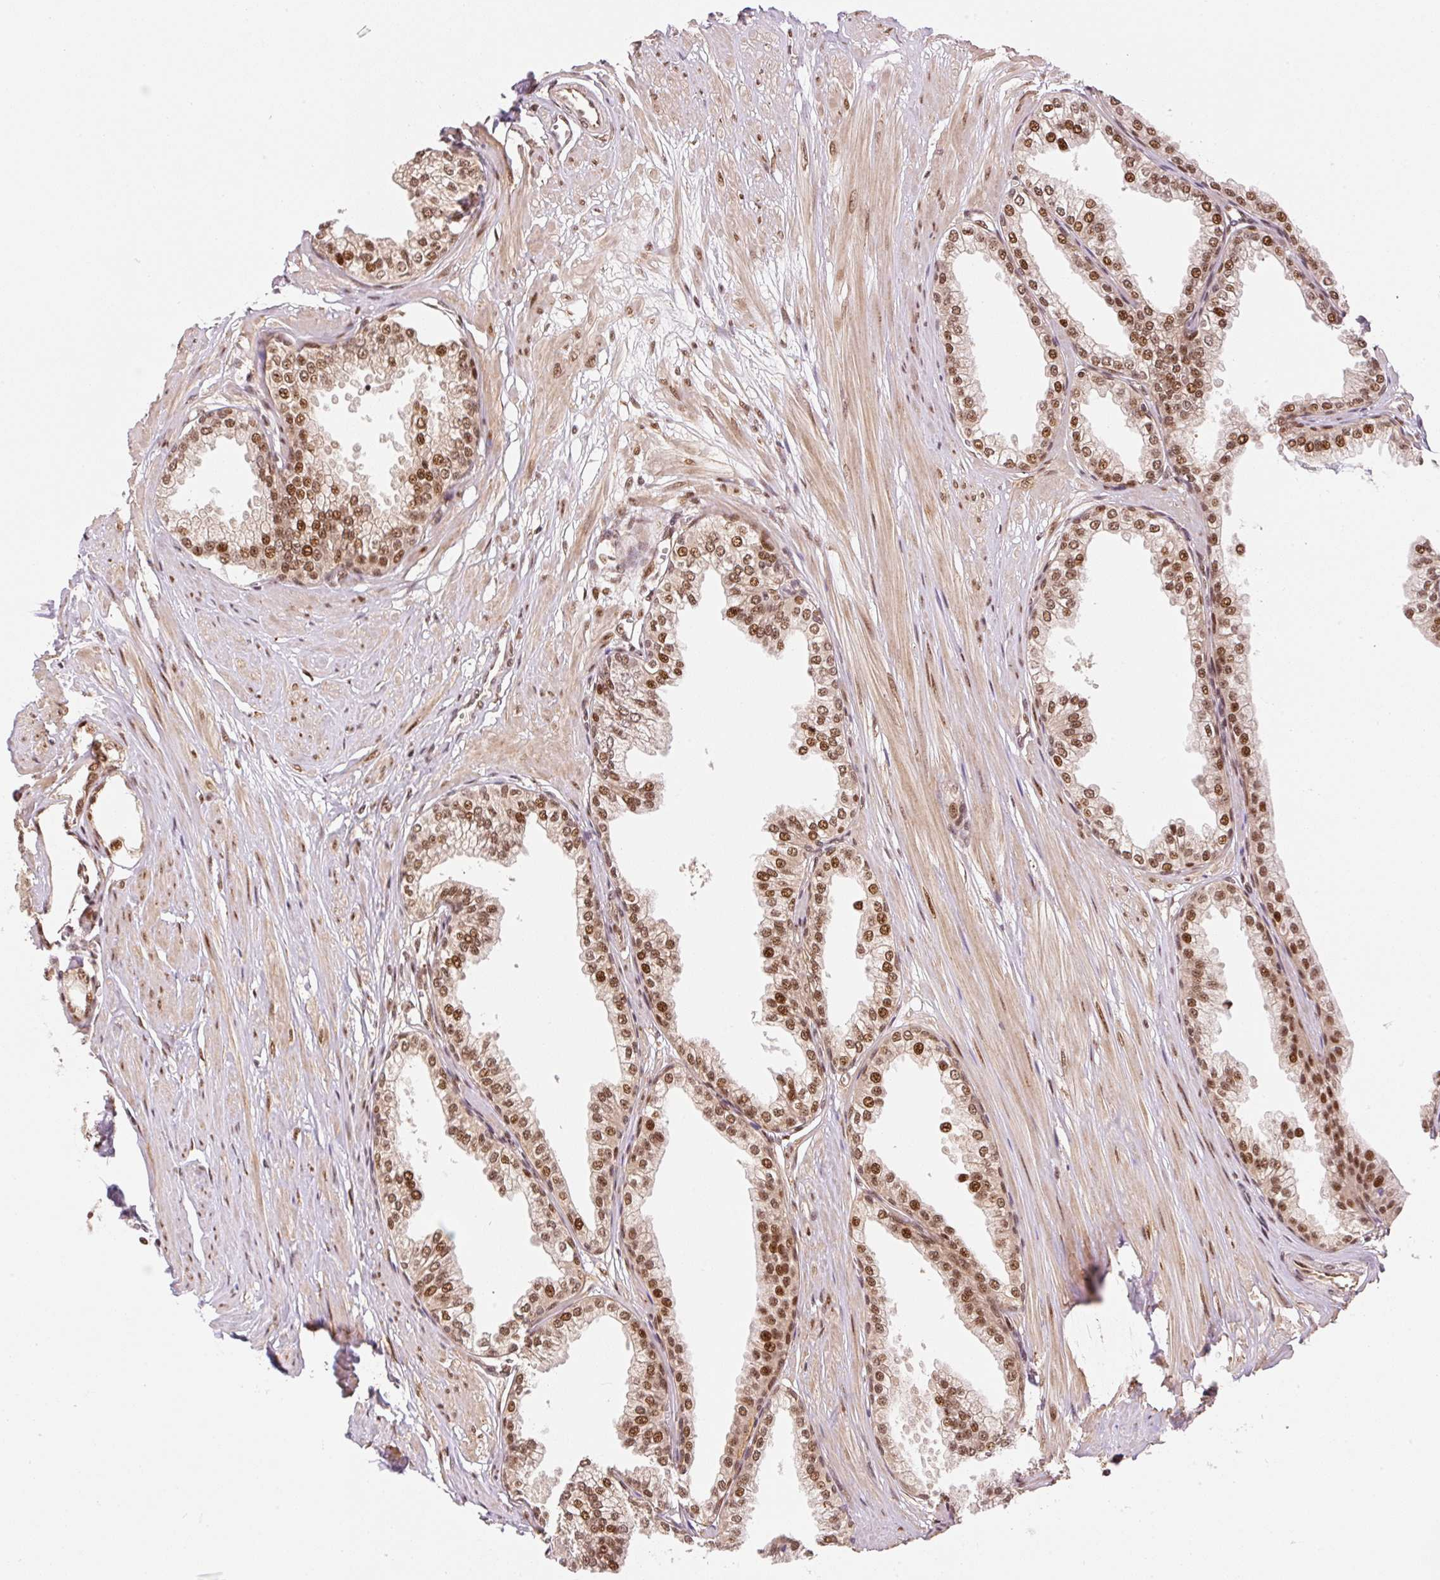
{"staining": {"intensity": "moderate", "quantity": ">75%", "location": "nuclear"}, "tissue": "prostate", "cell_type": "Glandular cells", "image_type": "normal", "snomed": [{"axis": "morphology", "description": "Normal tissue, NOS"}, {"axis": "topography", "description": "Prostate"}, {"axis": "topography", "description": "Peripheral nerve tissue"}], "caption": "Immunohistochemical staining of normal human prostate shows medium levels of moderate nuclear expression in approximately >75% of glandular cells.", "gene": "INTS8", "patient": {"sex": "male", "age": 55}}